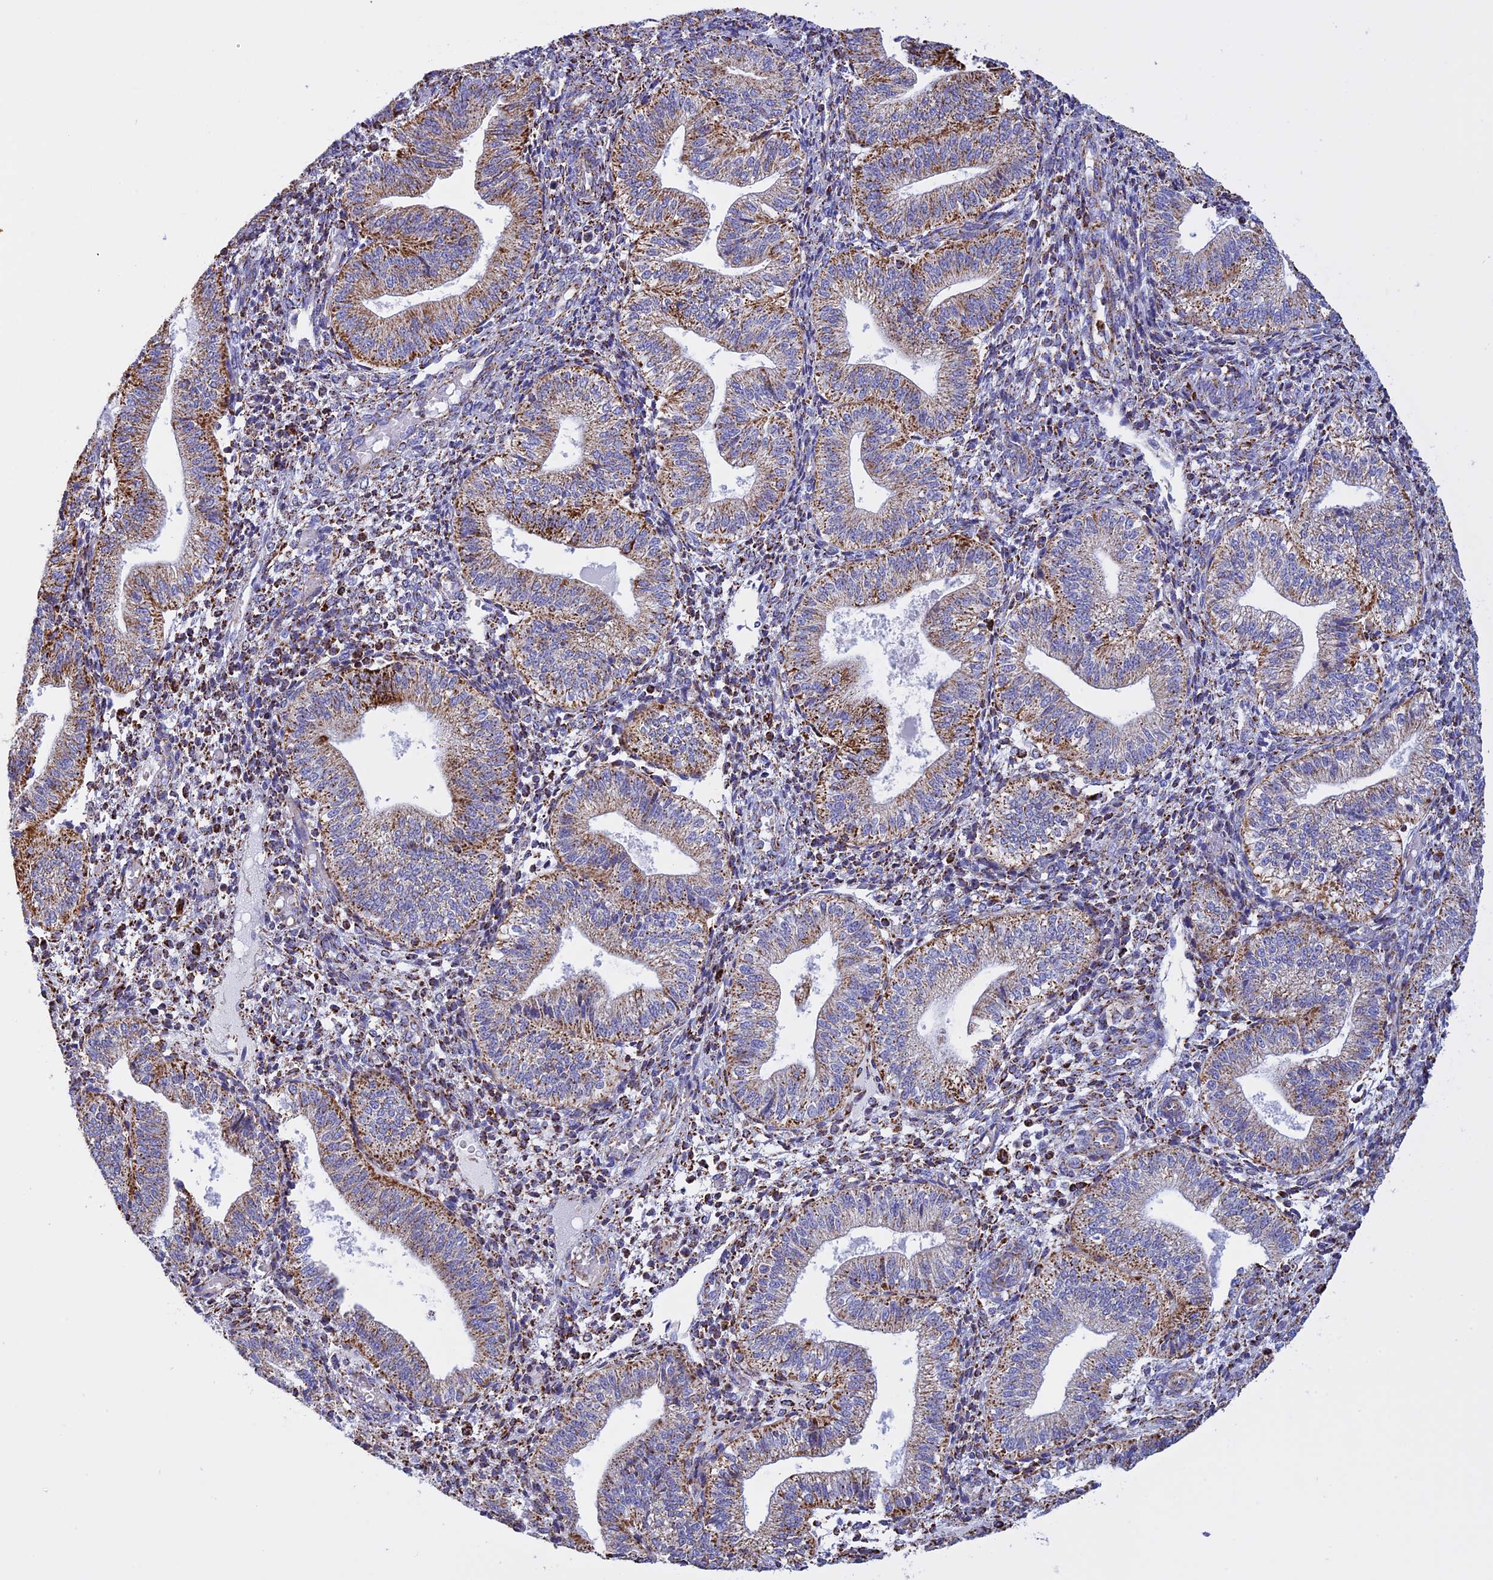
{"staining": {"intensity": "moderate", "quantity": "25%-75%", "location": "cytoplasmic/membranous"}, "tissue": "endometrium", "cell_type": "Cells in endometrial stroma", "image_type": "normal", "snomed": [{"axis": "morphology", "description": "Normal tissue, NOS"}, {"axis": "topography", "description": "Endometrium"}], "caption": "A photomicrograph of endometrium stained for a protein demonstrates moderate cytoplasmic/membranous brown staining in cells in endometrial stroma.", "gene": "KCNG1", "patient": {"sex": "female", "age": 34}}